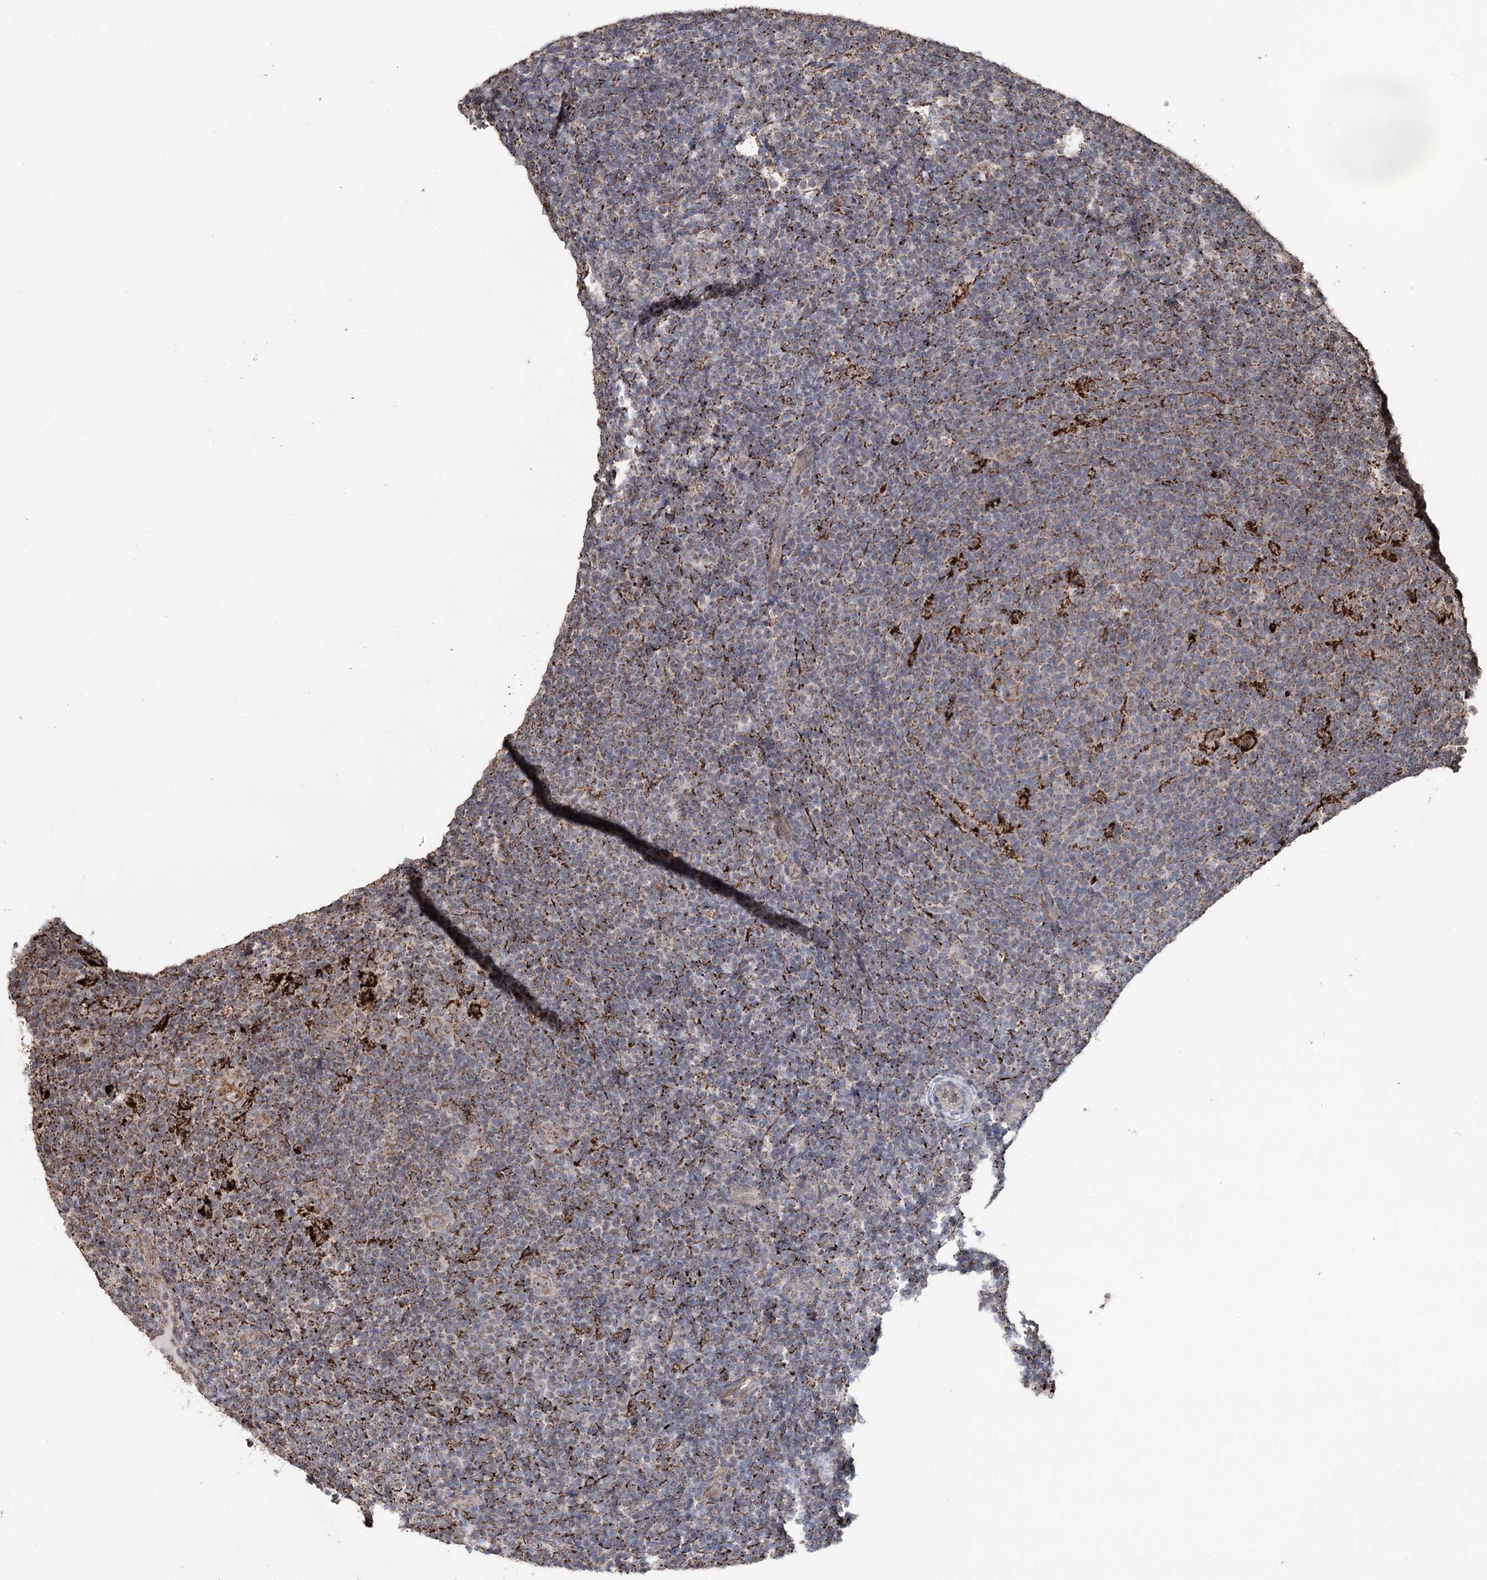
{"staining": {"intensity": "strong", "quantity": ">75%", "location": "cytoplasmic/membranous"}, "tissue": "lymphoma", "cell_type": "Tumor cells", "image_type": "cancer", "snomed": [{"axis": "morphology", "description": "Hodgkin's disease, NOS"}, {"axis": "topography", "description": "Lymph node"}], "caption": "Hodgkin's disease stained with a brown dye shows strong cytoplasmic/membranous positive staining in about >75% of tumor cells.", "gene": "SLF2", "patient": {"sex": "female", "age": 57}}